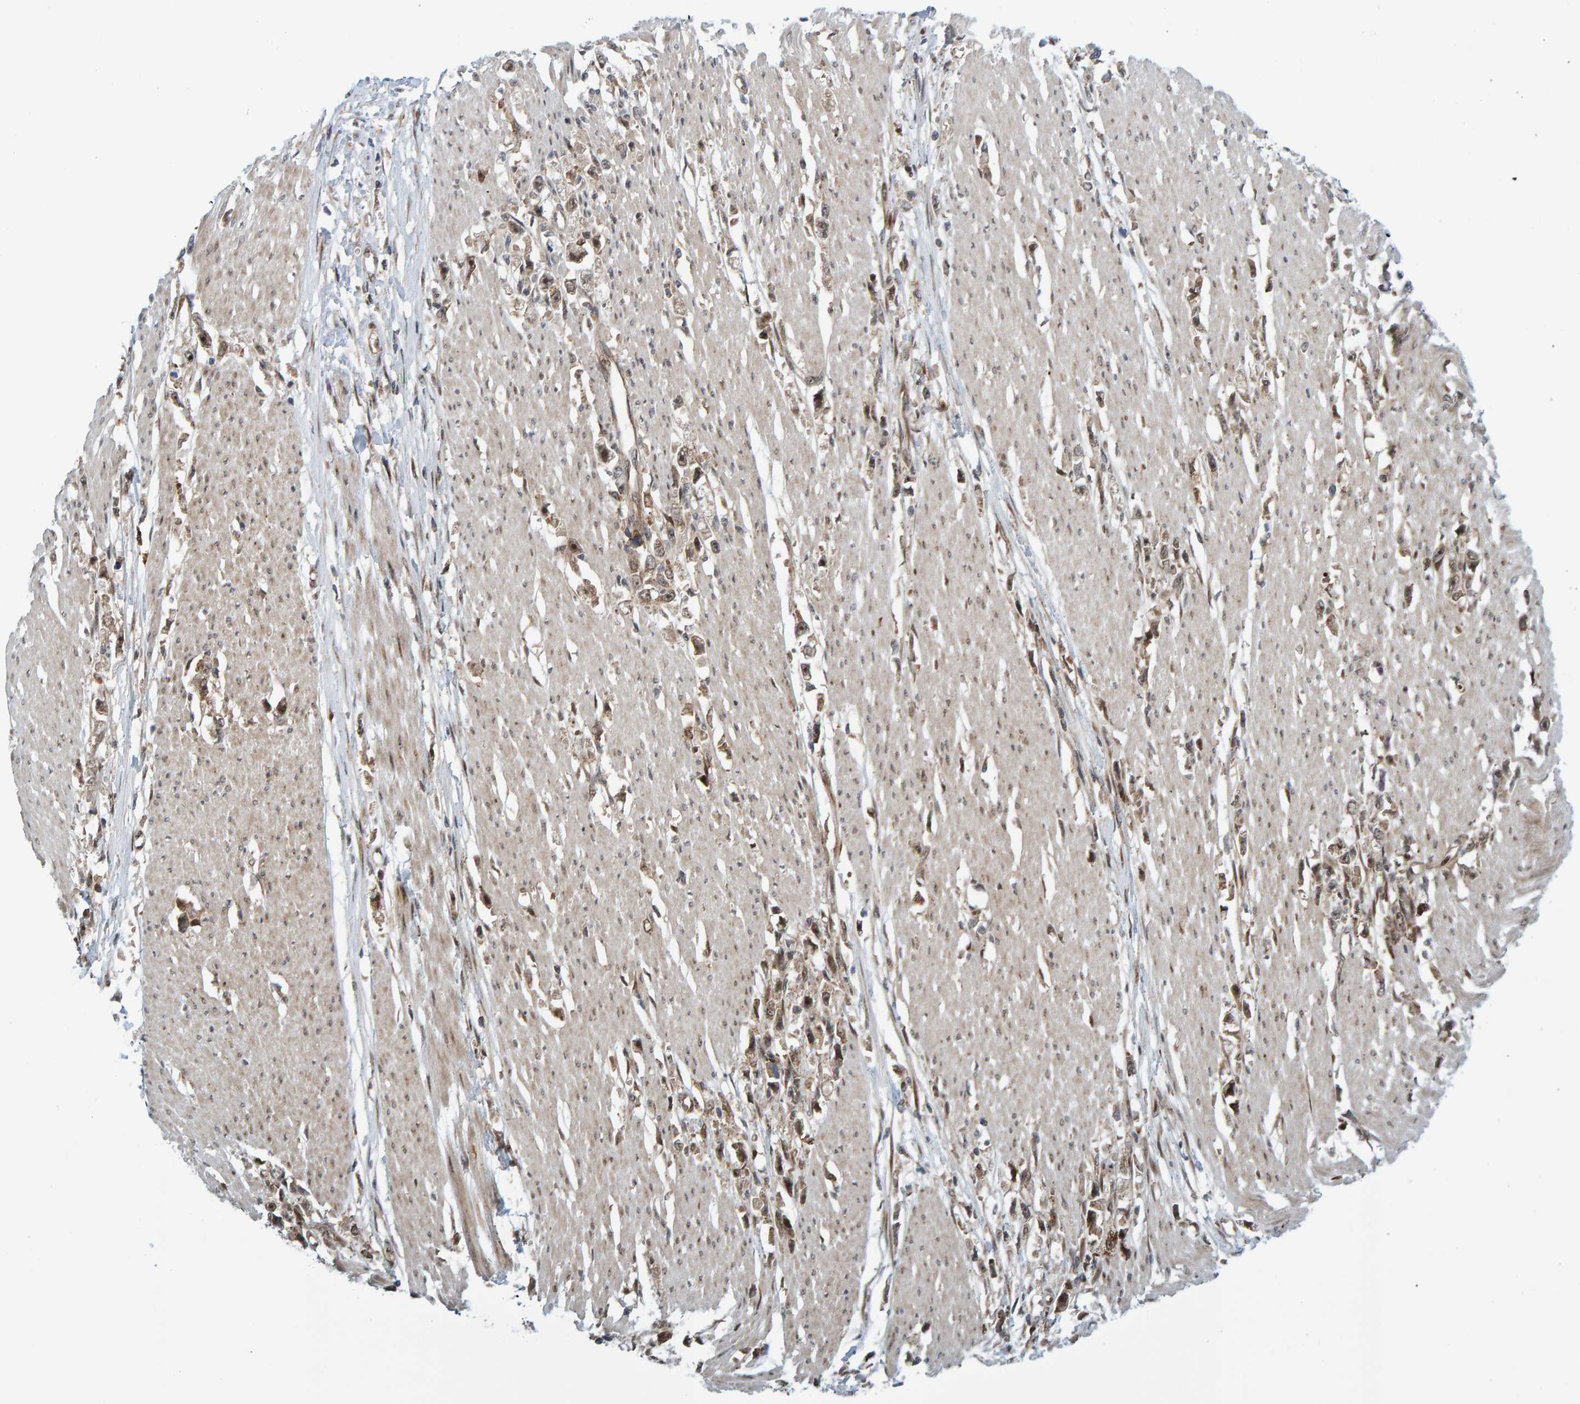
{"staining": {"intensity": "weak", "quantity": ">75%", "location": "cytoplasmic/membranous,nuclear"}, "tissue": "stomach cancer", "cell_type": "Tumor cells", "image_type": "cancer", "snomed": [{"axis": "morphology", "description": "Adenocarcinoma, NOS"}, {"axis": "topography", "description": "Stomach"}], "caption": "Immunohistochemistry staining of stomach cancer (adenocarcinoma), which displays low levels of weak cytoplasmic/membranous and nuclear staining in about >75% of tumor cells indicating weak cytoplasmic/membranous and nuclear protein staining. The staining was performed using DAB (brown) for protein detection and nuclei were counterstained in hematoxylin (blue).", "gene": "ZNF366", "patient": {"sex": "female", "age": 59}}